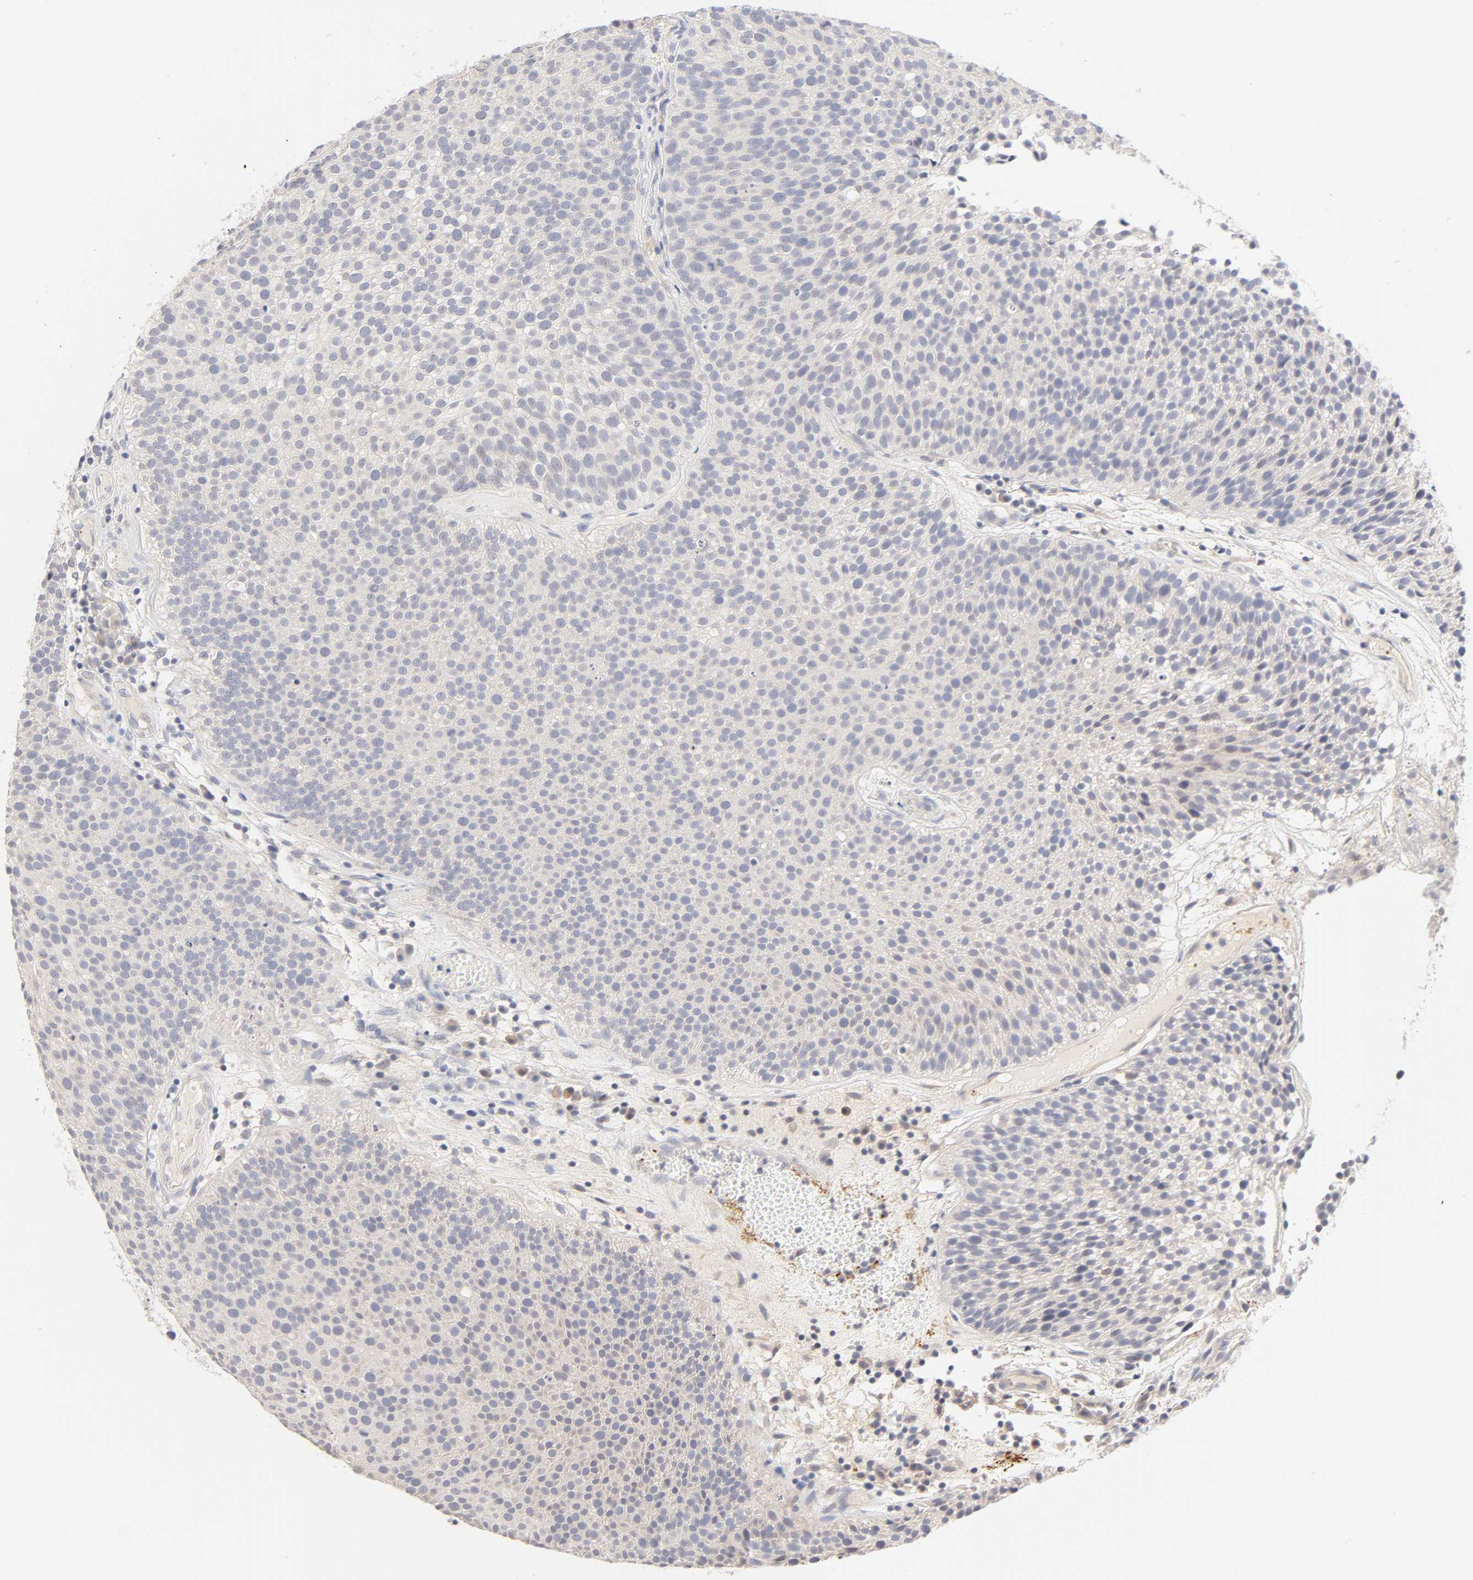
{"staining": {"intensity": "weak", "quantity": "25%-75%", "location": "cytoplasmic/membranous"}, "tissue": "urothelial cancer", "cell_type": "Tumor cells", "image_type": "cancer", "snomed": [{"axis": "morphology", "description": "Urothelial carcinoma, Low grade"}, {"axis": "topography", "description": "Urinary bladder"}], "caption": "This histopathology image reveals immunohistochemistry staining of human urothelial cancer, with low weak cytoplasmic/membranous expression in about 25%-75% of tumor cells.", "gene": "CYP4B1", "patient": {"sex": "male", "age": 85}}